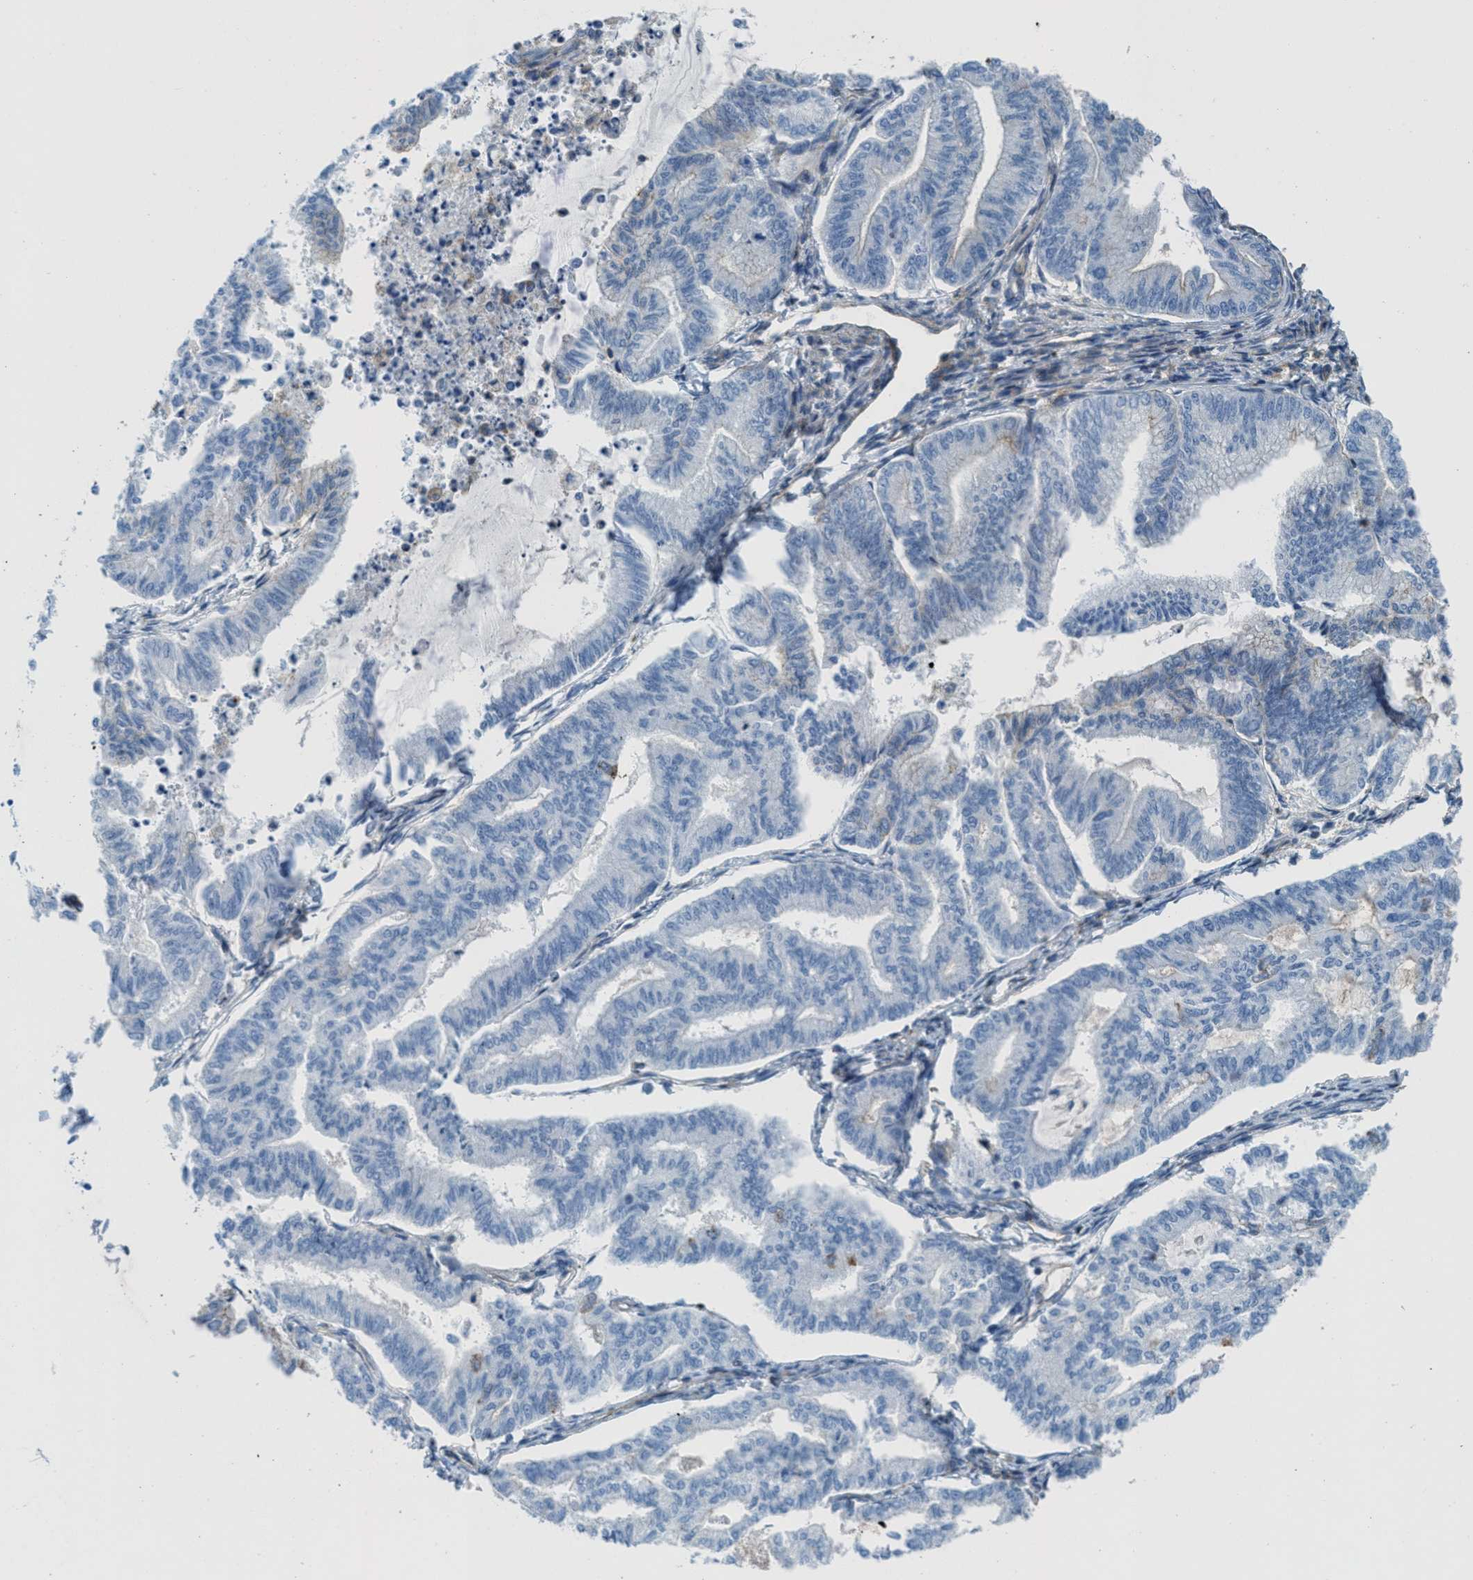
{"staining": {"intensity": "negative", "quantity": "none", "location": "none"}, "tissue": "endometrial cancer", "cell_type": "Tumor cells", "image_type": "cancer", "snomed": [{"axis": "morphology", "description": "Adenocarcinoma, NOS"}, {"axis": "topography", "description": "Endometrium"}], "caption": "IHC histopathology image of human endometrial adenocarcinoma stained for a protein (brown), which exhibits no expression in tumor cells.", "gene": "MFSD13A", "patient": {"sex": "female", "age": 79}}